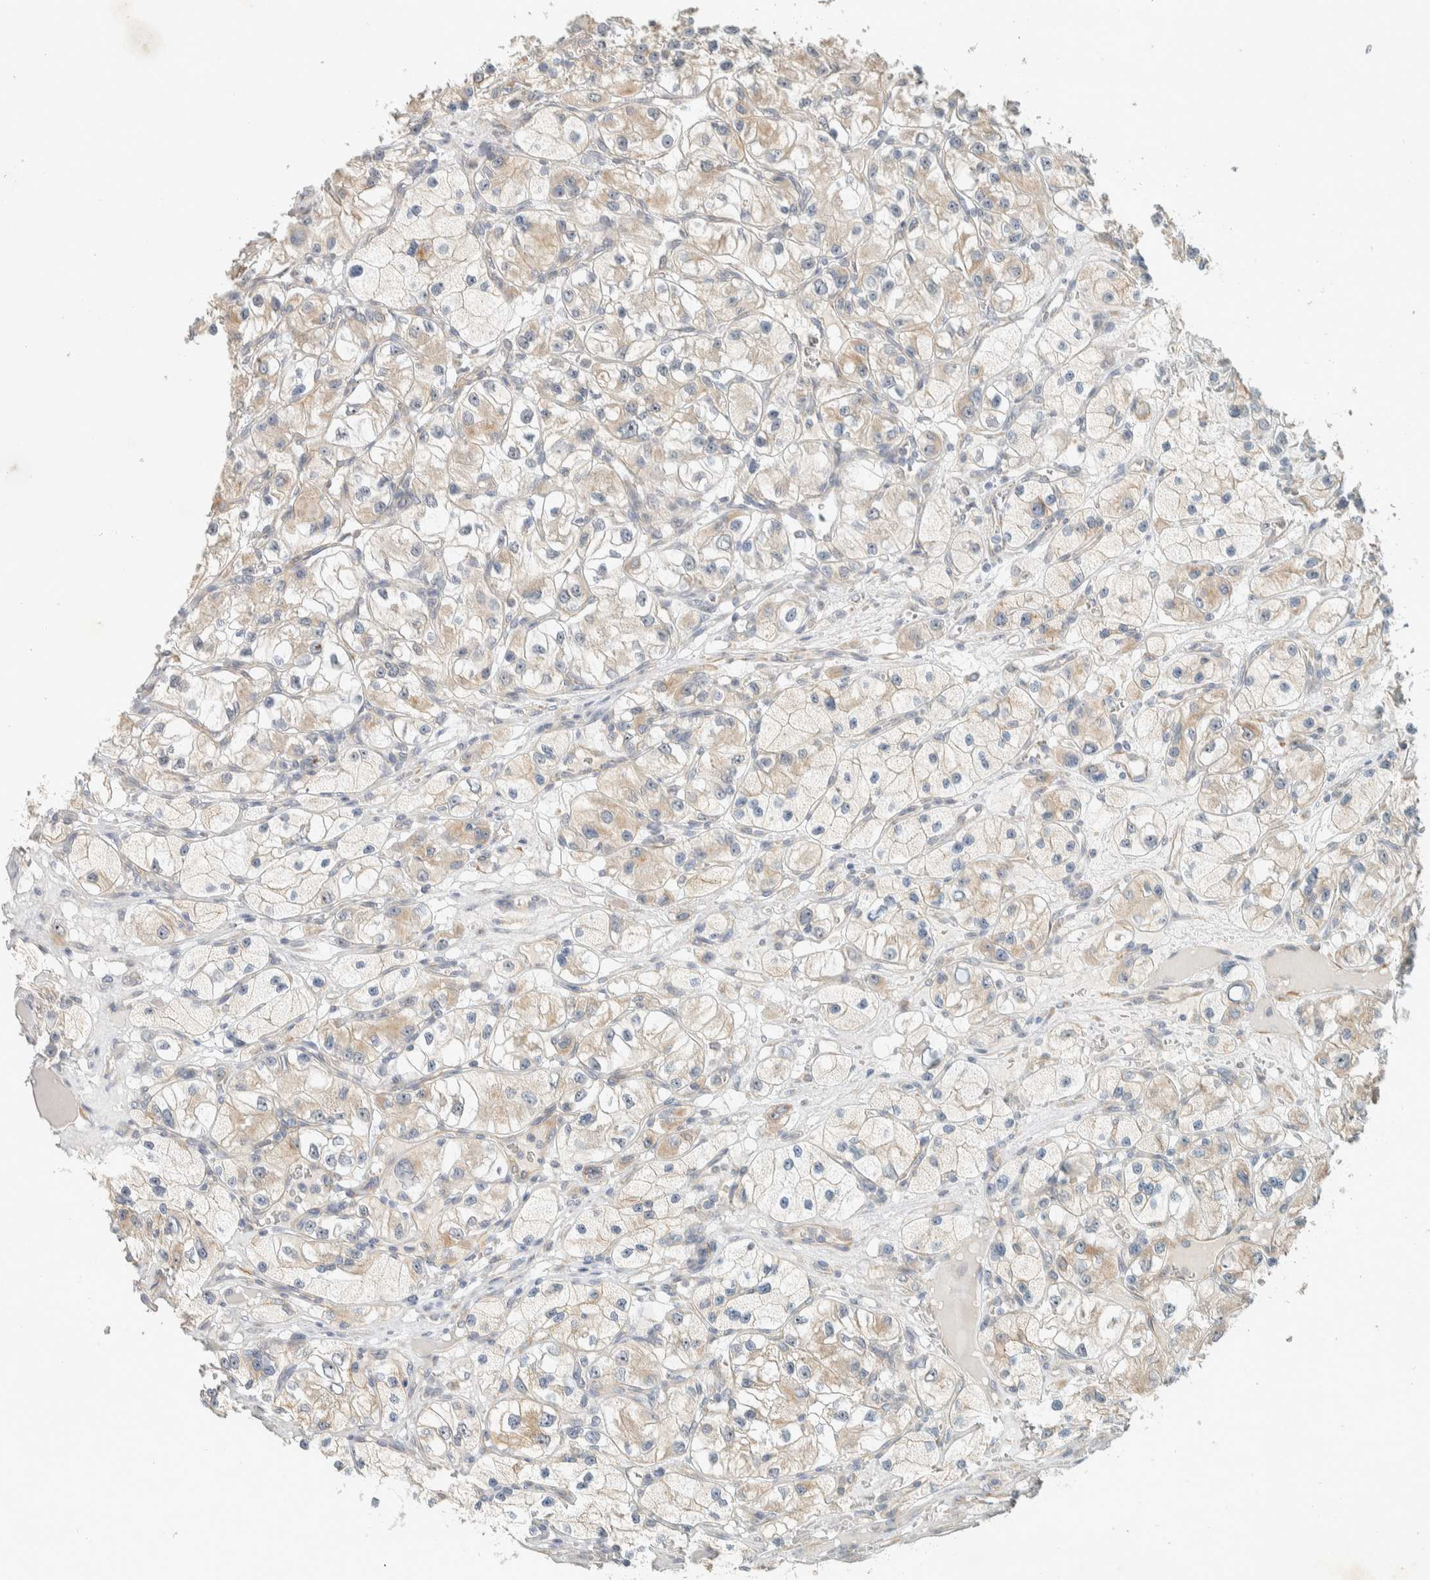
{"staining": {"intensity": "weak", "quantity": "25%-75%", "location": "cytoplasmic/membranous"}, "tissue": "renal cancer", "cell_type": "Tumor cells", "image_type": "cancer", "snomed": [{"axis": "morphology", "description": "Adenocarcinoma, NOS"}, {"axis": "topography", "description": "Kidney"}], "caption": "Immunohistochemical staining of human renal cancer (adenocarcinoma) displays weak cytoplasmic/membranous protein expression in approximately 25%-75% of tumor cells. (DAB IHC with brightfield microscopy, high magnification).", "gene": "KLHL40", "patient": {"sex": "female", "age": 57}}